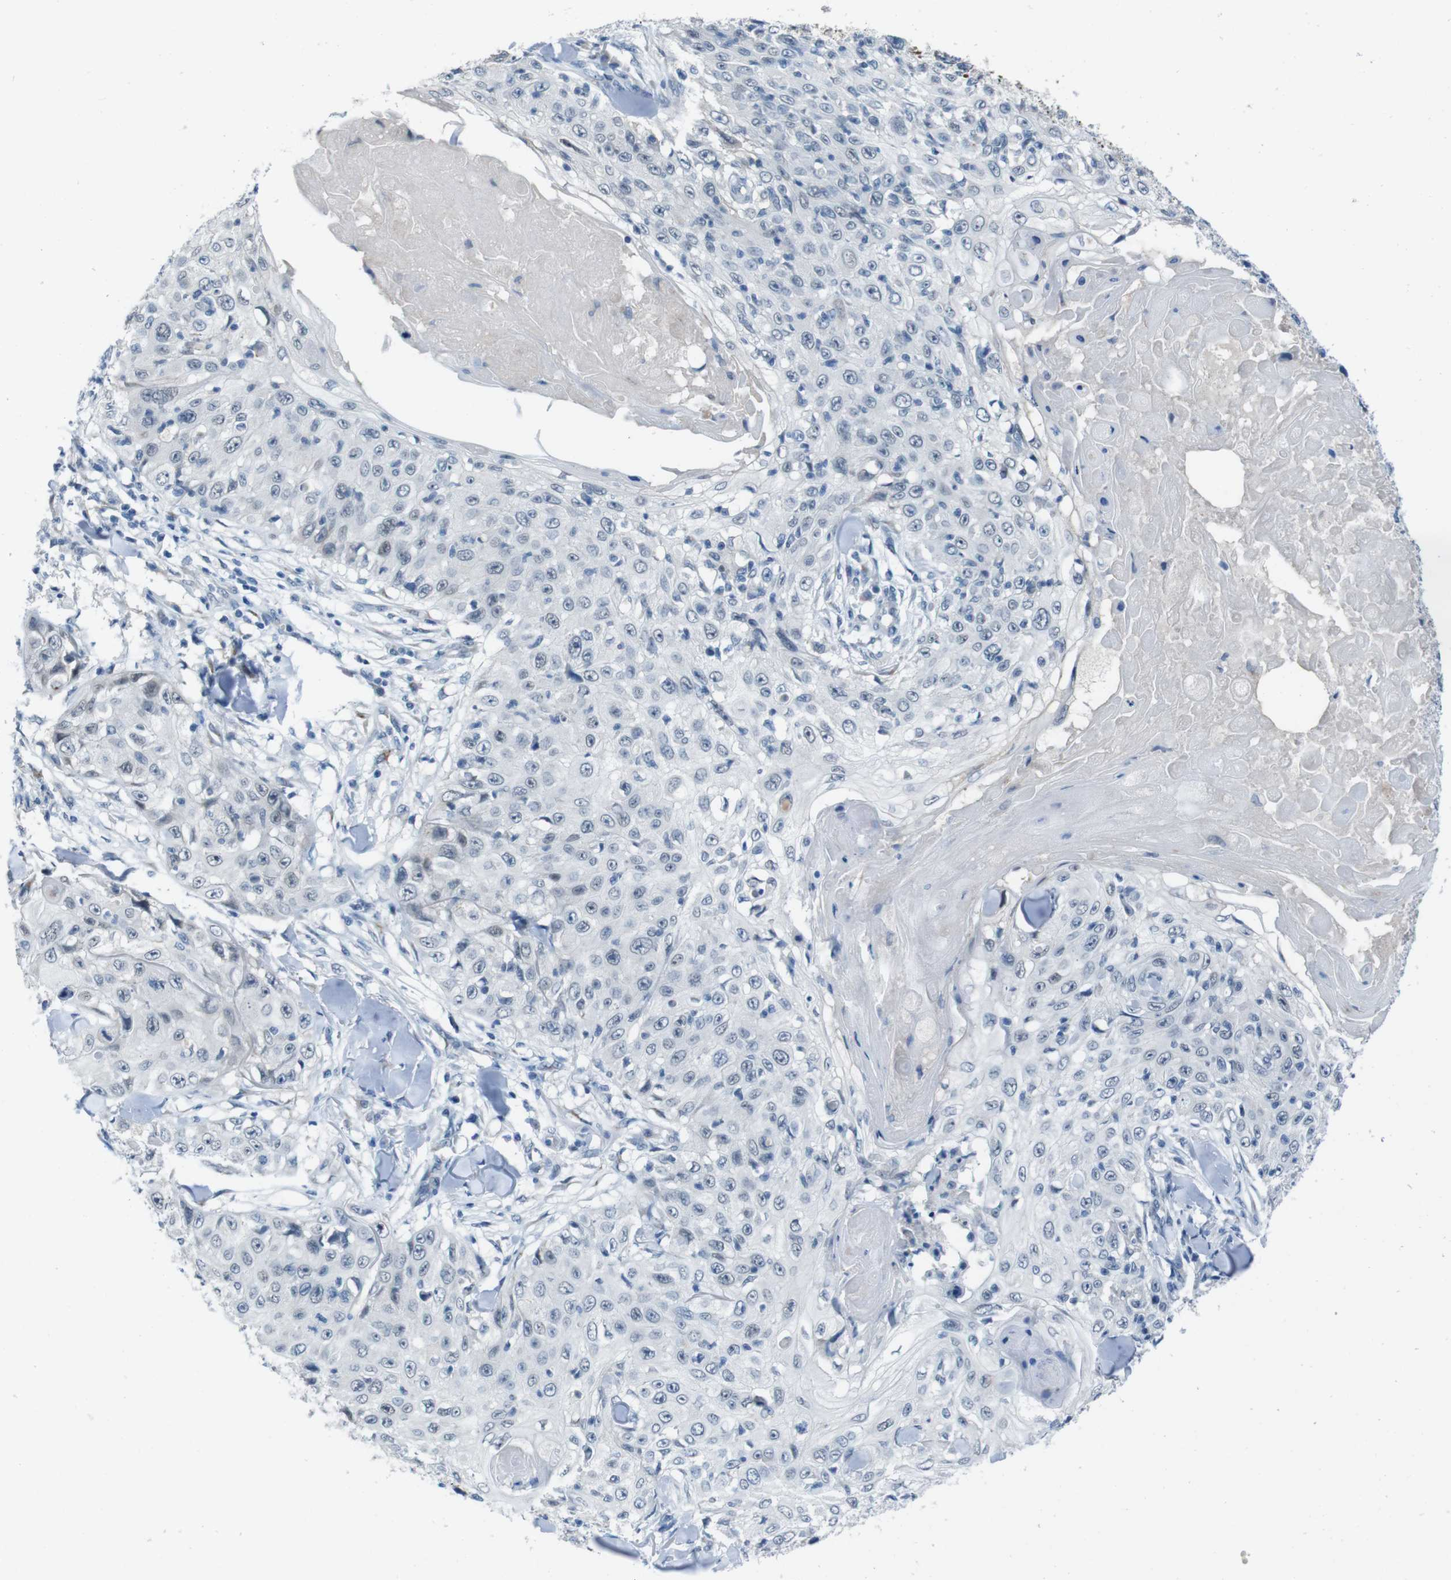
{"staining": {"intensity": "negative", "quantity": "none", "location": "none"}, "tissue": "skin cancer", "cell_type": "Tumor cells", "image_type": "cancer", "snomed": [{"axis": "morphology", "description": "Squamous cell carcinoma, NOS"}, {"axis": "topography", "description": "Skin"}], "caption": "The immunohistochemistry image has no significant staining in tumor cells of skin squamous cell carcinoma tissue. (DAB immunohistochemistry (IHC) with hematoxylin counter stain).", "gene": "CDHR2", "patient": {"sex": "male", "age": 86}}